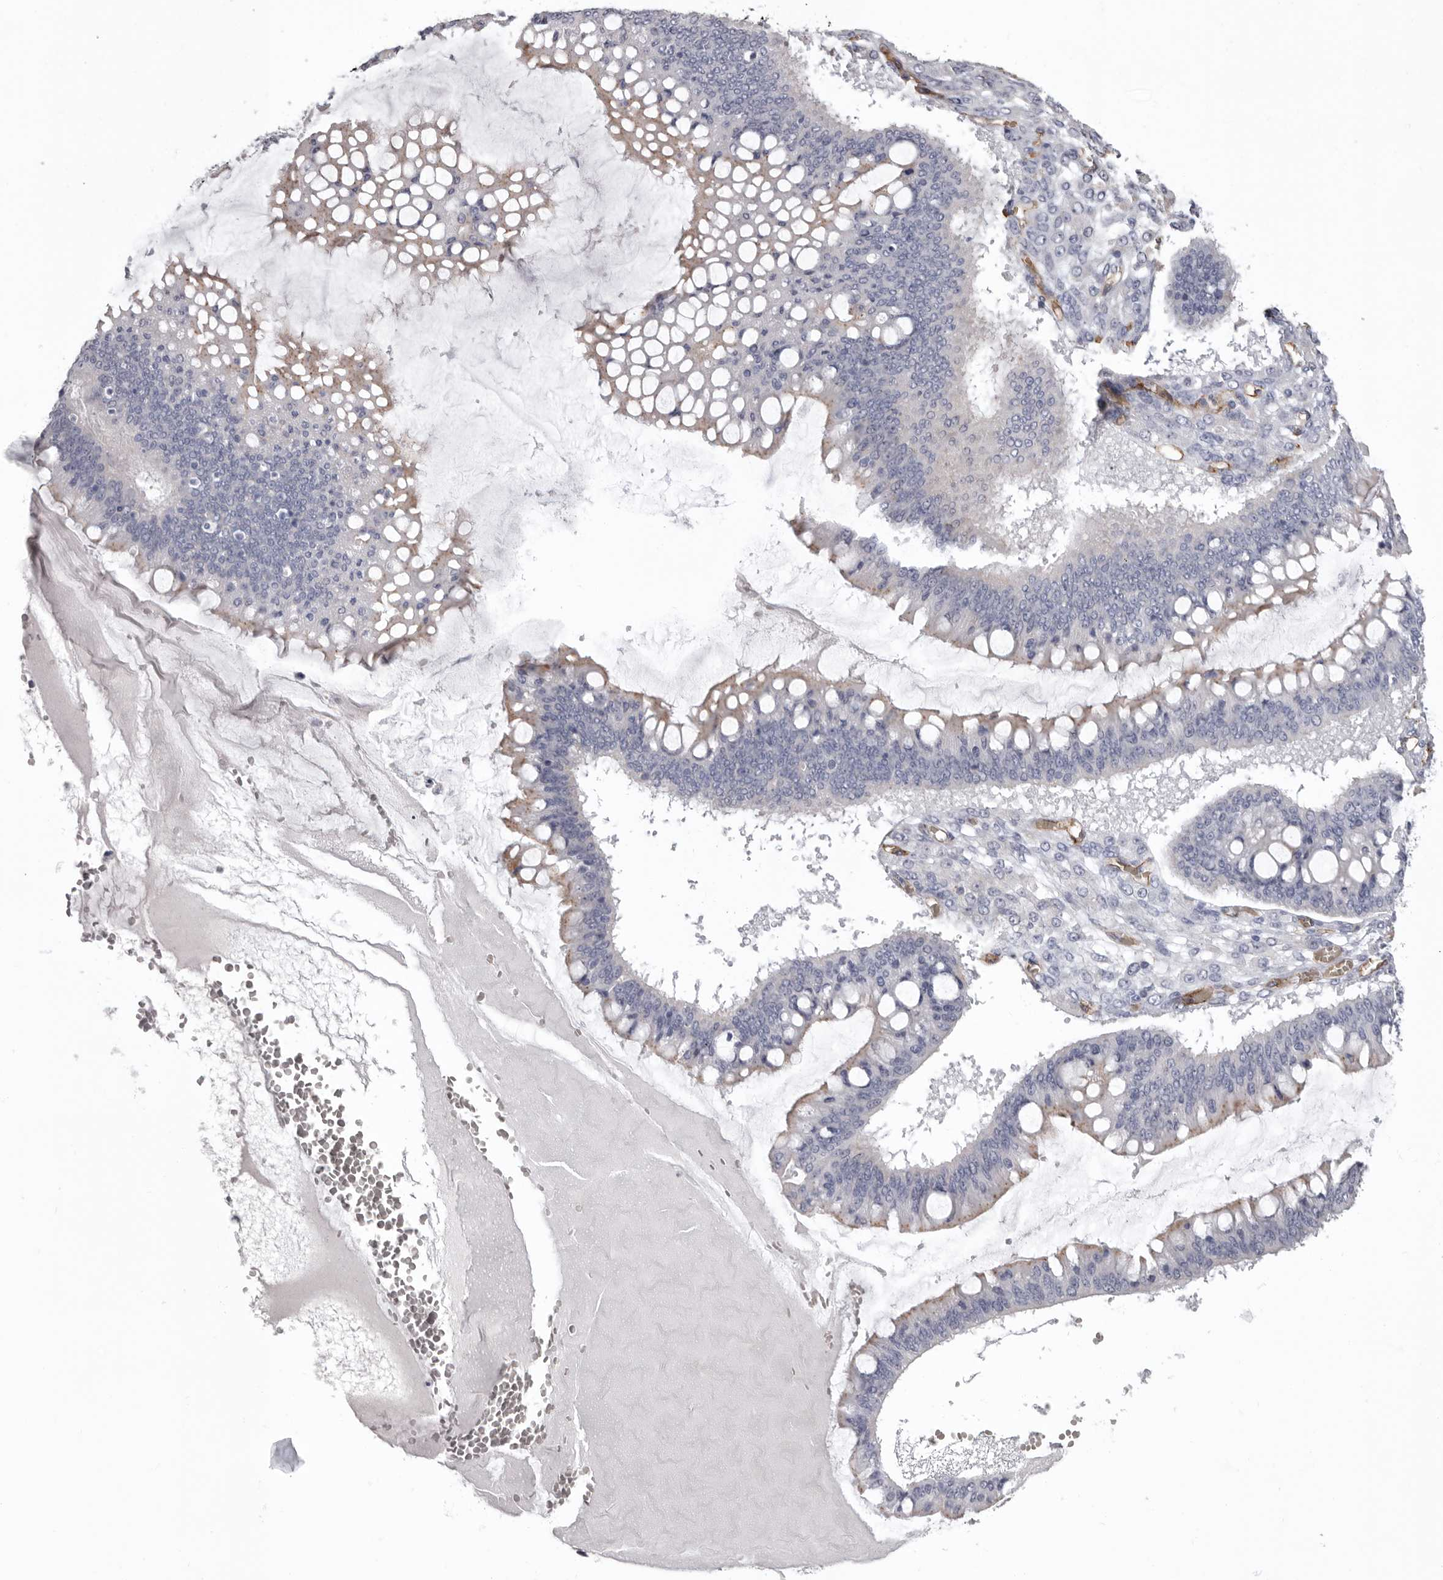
{"staining": {"intensity": "weak", "quantity": "<25%", "location": "cytoplasmic/membranous"}, "tissue": "ovarian cancer", "cell_type": "Tumor cells", "image_type": "cancer", "snomed": [{"axis": "morphology", "description": "Cystadenocarcinoma, mucinous, NOS"}, {"axis": "topography", "description": "Ovary"}], "caption": "Mucinous cystadenocarcinoma (ovarian) was stained to show a protein in brown. There is no significant positivity in tumor cells.", "gene": "ADGRL4", "patient": {"sex": "female", "age": 73}}